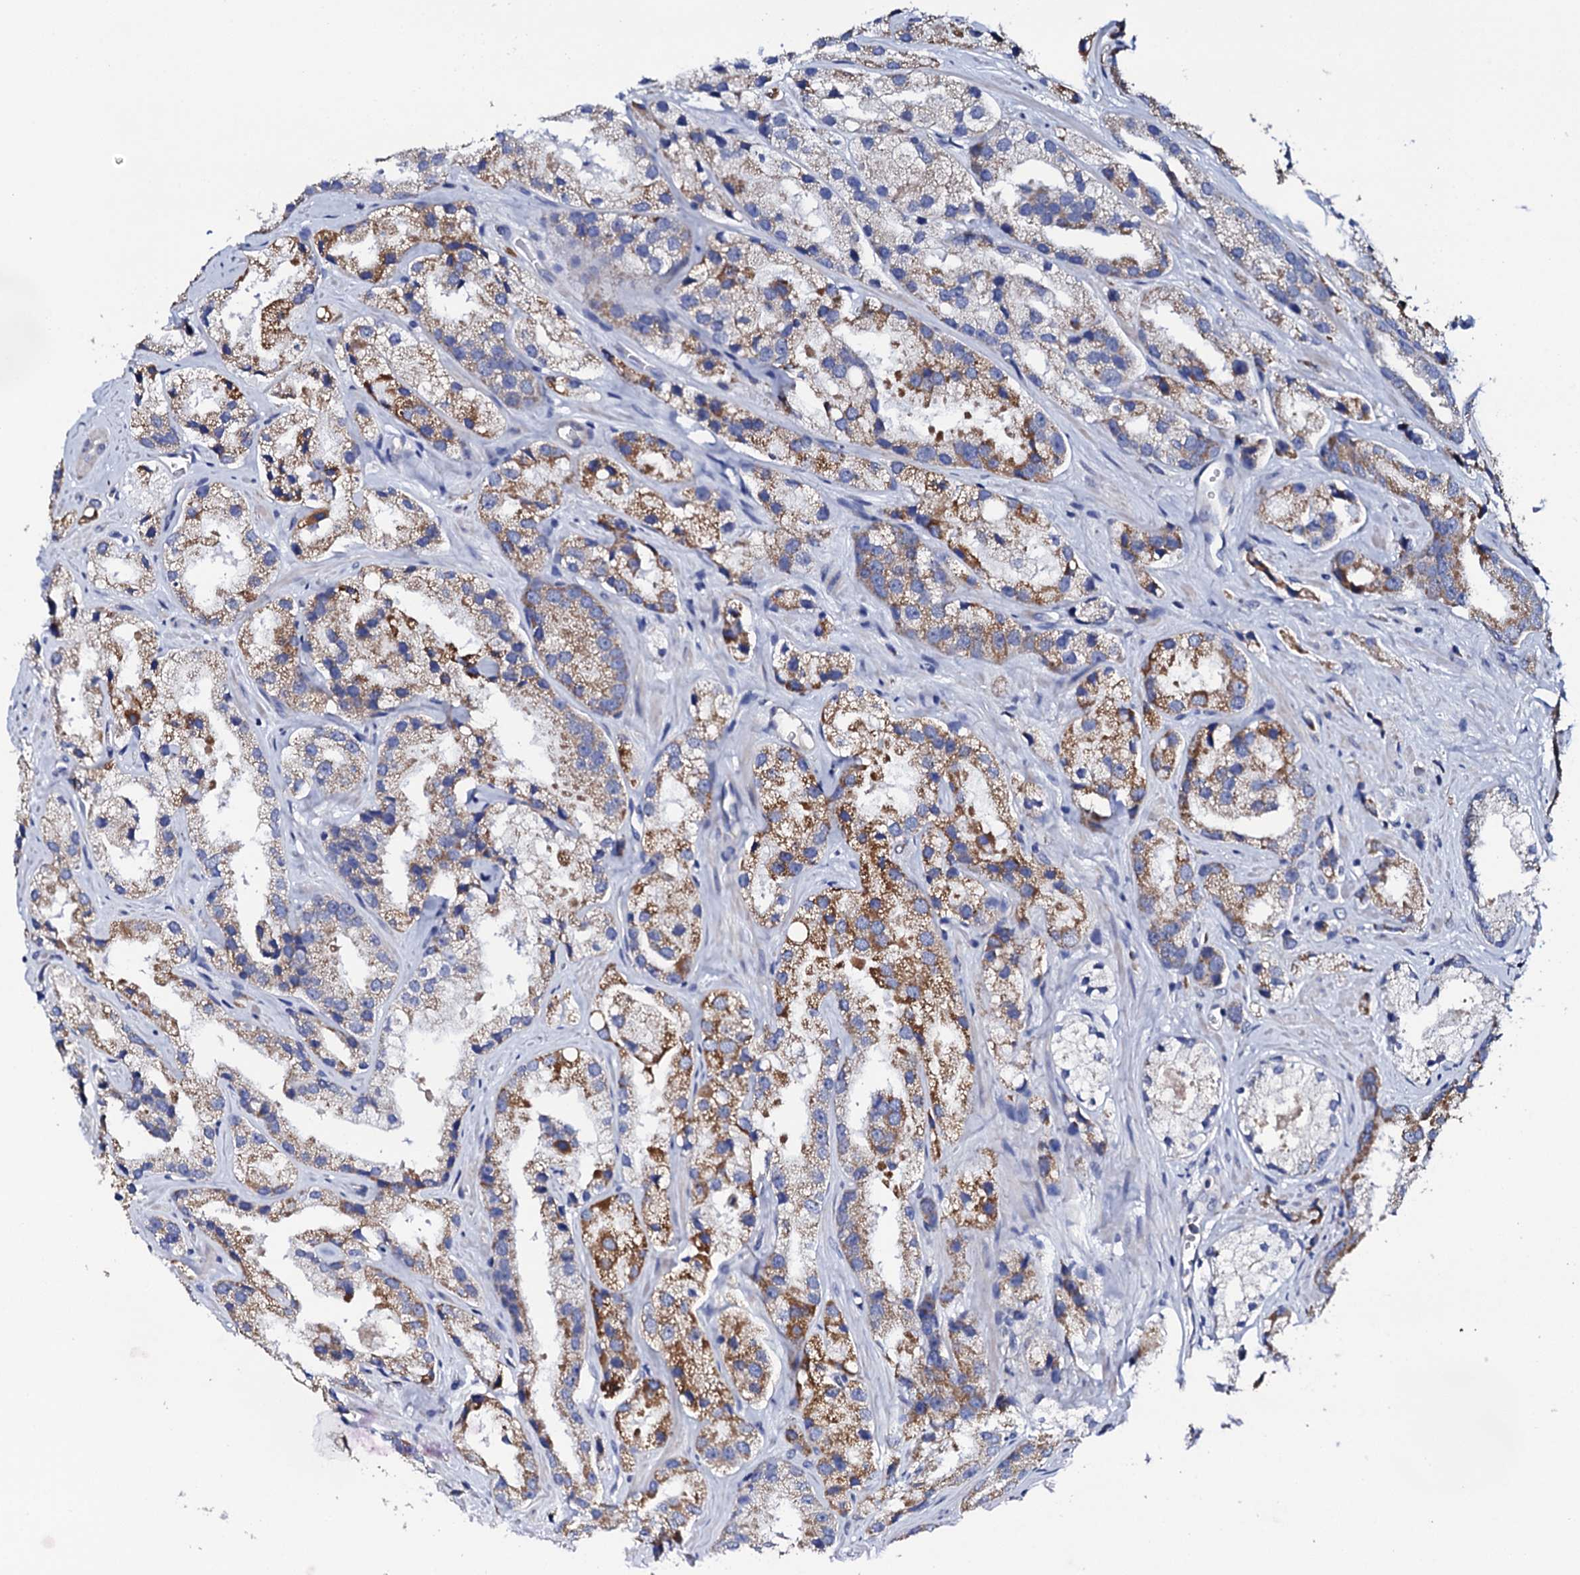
{"staining": {"intensity": "moderate", "quantity": "25%-75%", "location": "cytoplasmic/membranous"}, "tissue": "prostate cancer", "cell_type": "Tumor cells", "image_type": "cancer", "snomed": [{"axis": "morphology", "description": "Adenocarcinoma, High grade"}, {"axis": "topography", "description": "Prostate"}], "caption": "Immunohistochemistry (IHC) of prostate cancer displays medium levels of moderate cytoplasmic/membranous staining in approximately 25%-75% of tumor cells.", "gene": "TCAF2", "patient": {"sex": "male", "age": 66}}